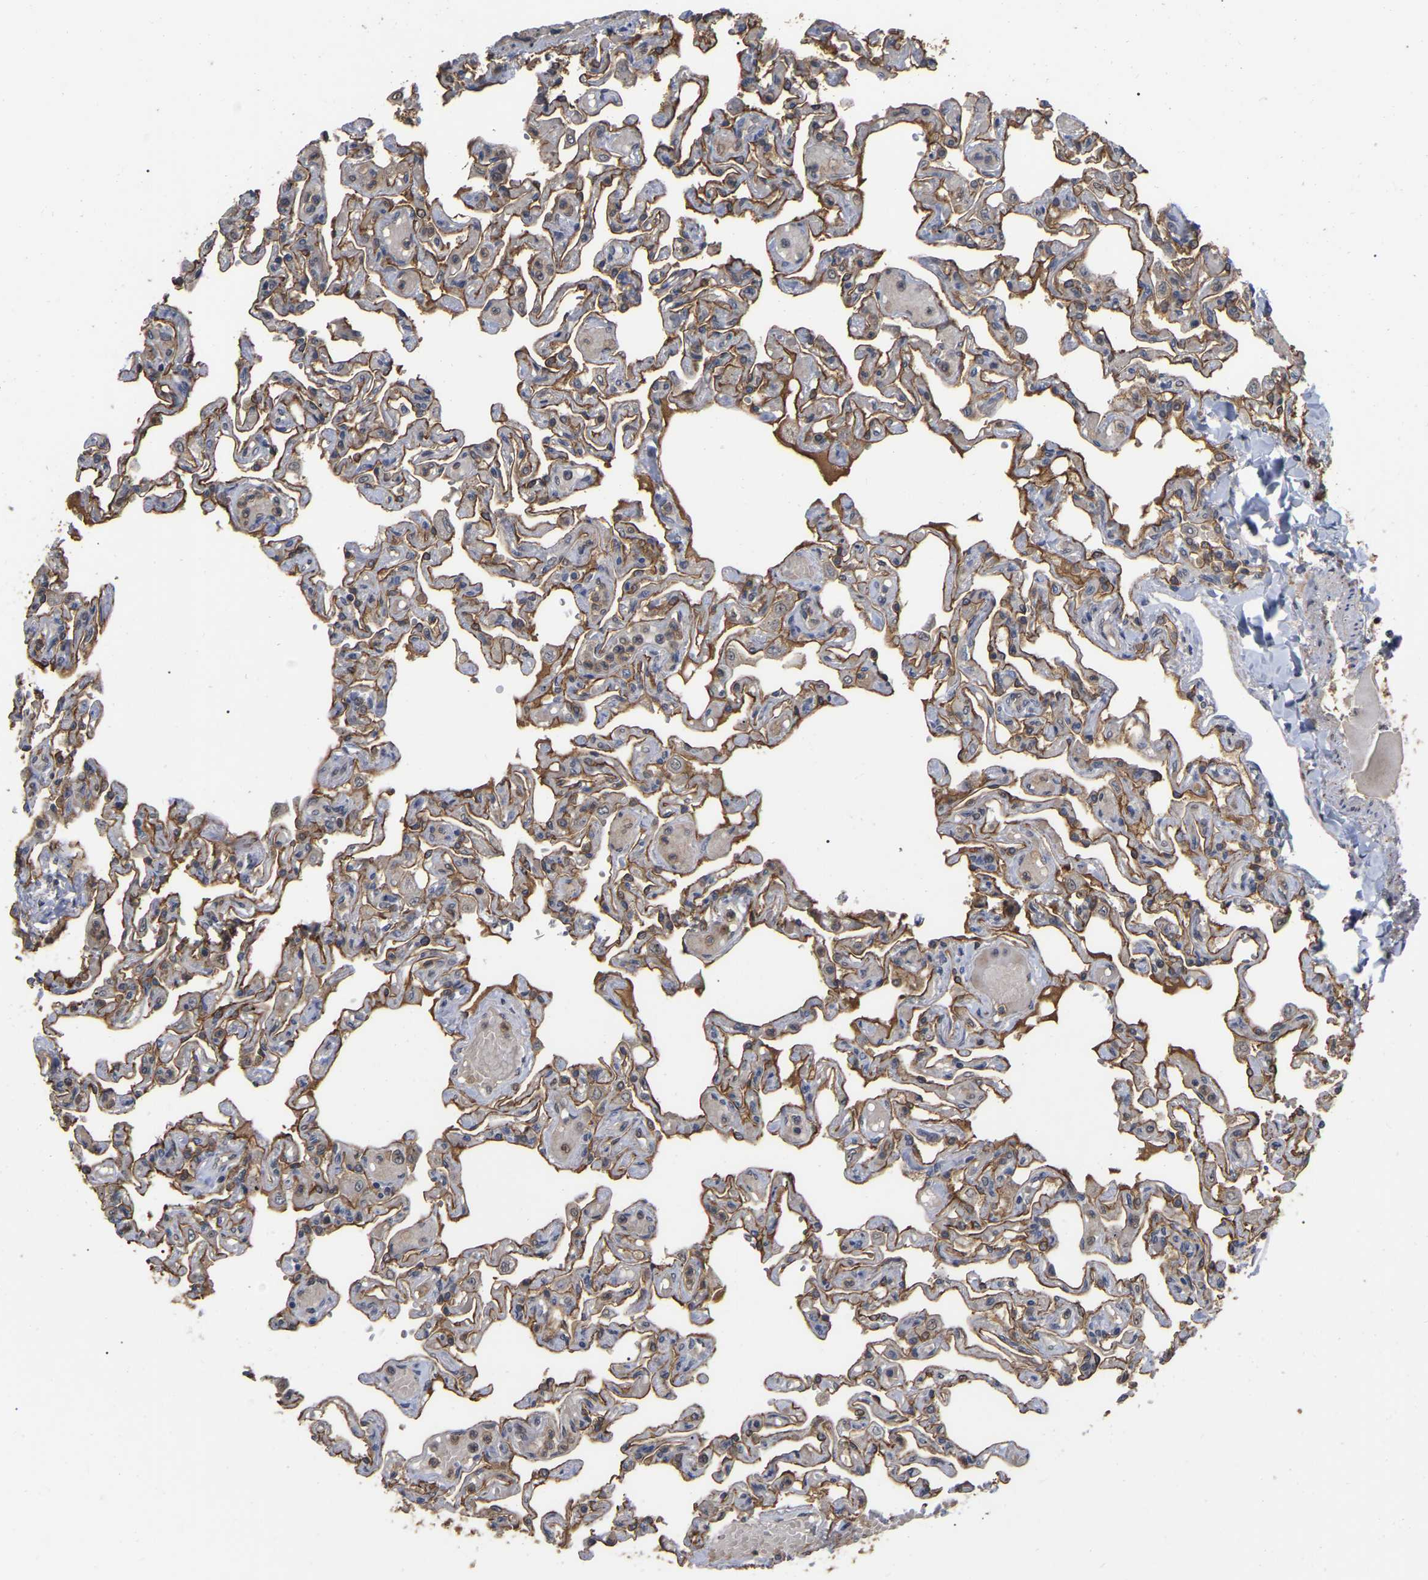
{"staining": {"intensity": "weak", "quantity": "<25%", "location": "cytoplasmic/membranous"}, "tissue": "lung", "cell_type": "Alveolar cells", "image_type": "normal", "snomed": [{"axis": "morphology", "description": "Normal tissue, NOS"}, {"axis": "topography", "description": "Lung"}], "caption": "A histopathology image of lung stained for a protein demonstrates no brown staining in alveolar cells. (Stains: DAB immunohistochemistry (IHC) with hematoxylin counter stain, Microscopy: brightfield microscopy at high magnification).", "gene": "FAM219A", "patient": {"sex": "male", "age": 21}}